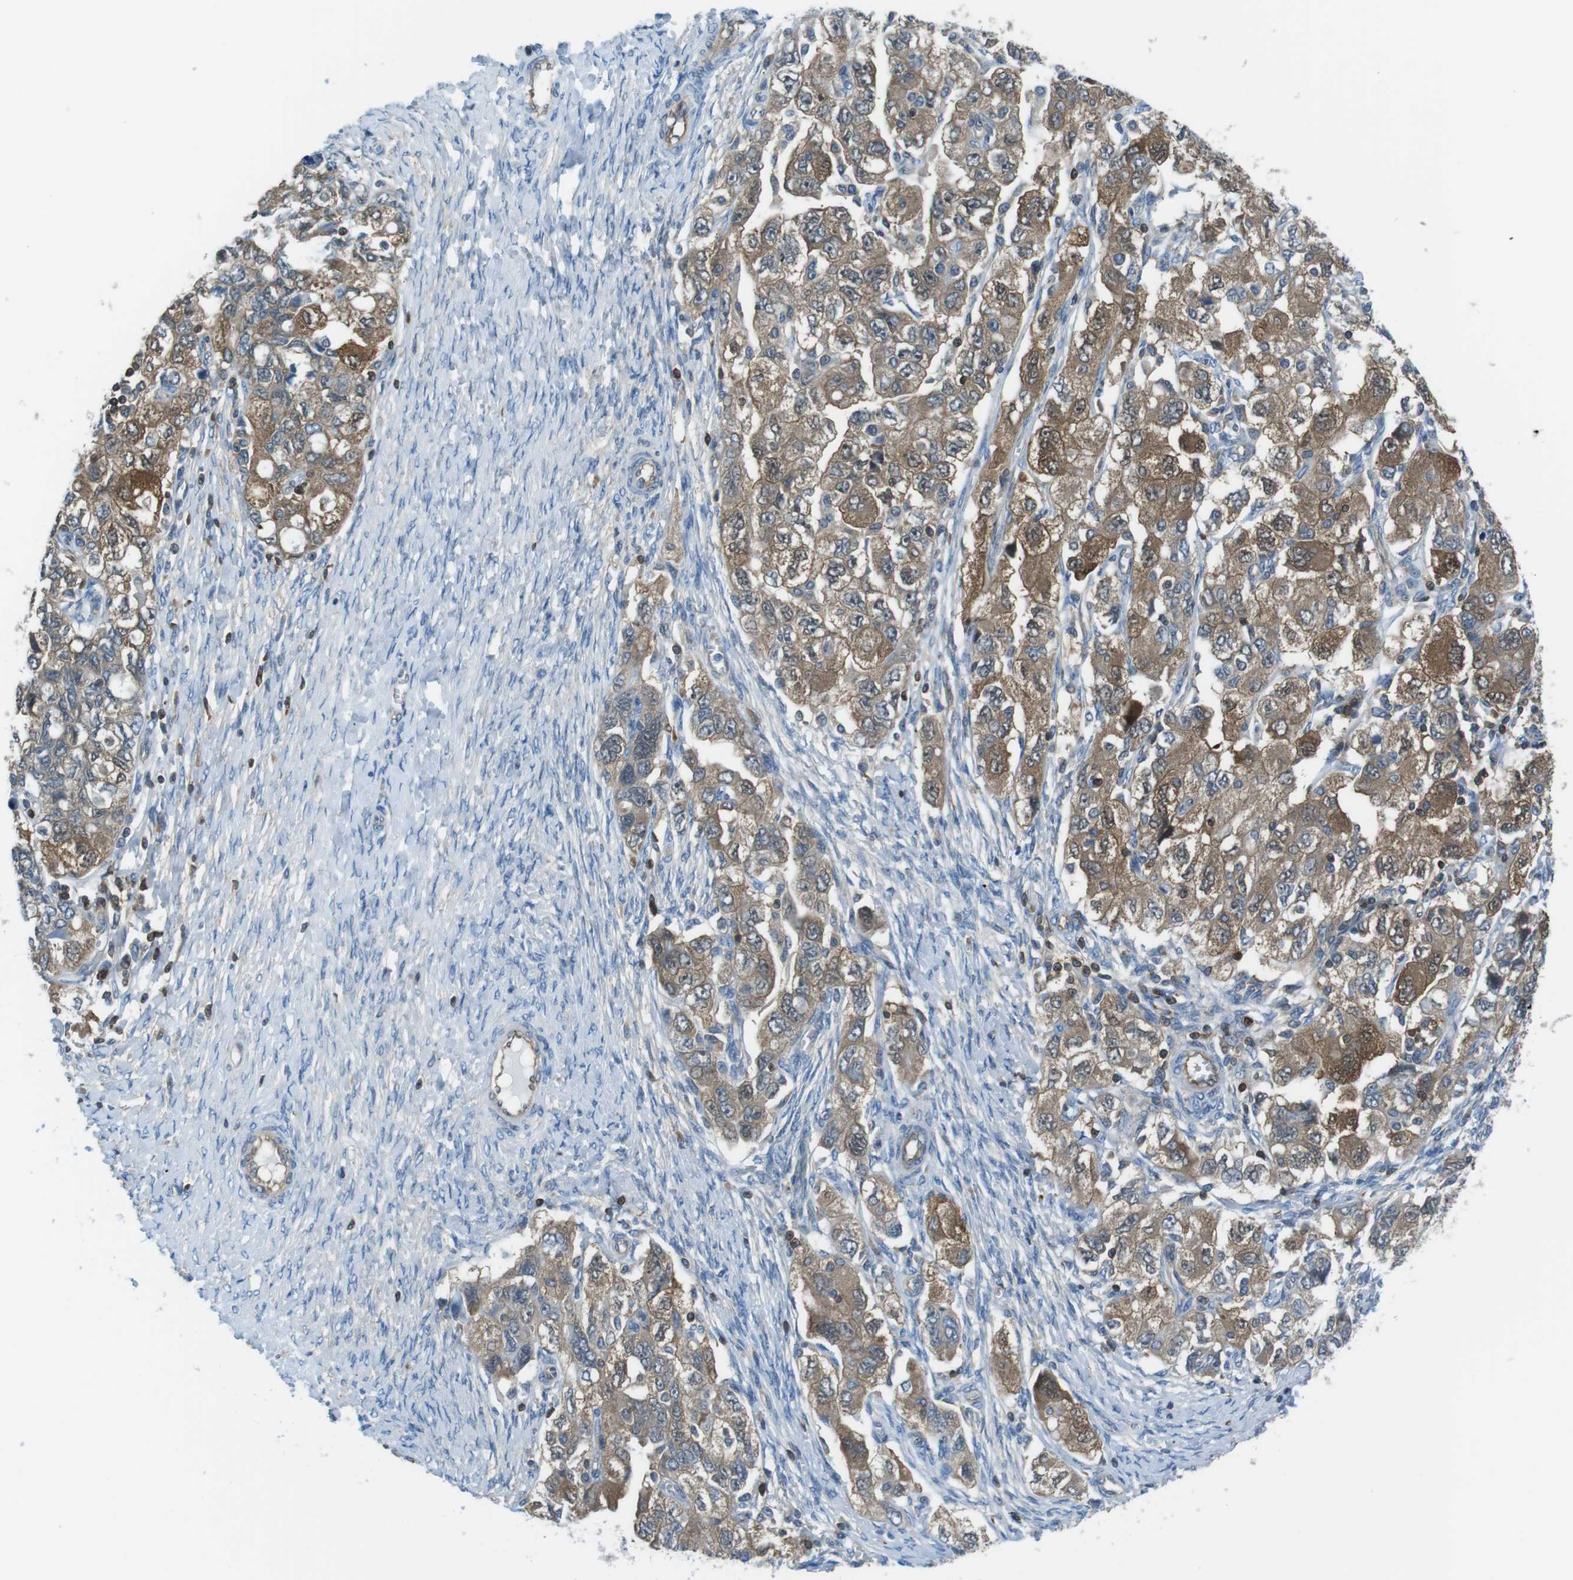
{"staining": {"intensity": "moderate", "quantity": ">75%", "location": "cytoplasmic/membranous"}, "tissue": "ovarian cancer", "cell_type": "Tumor cells", "image_type": "cancer", "snomed": [{"axis": "morphology", "description": "Carcinoma, NOS"}, {"axis": "morphology", "description": "Cystadenocarcinoma, serous, NOS"}, {"axis": "topography", "description": "Ovary"}], "caption": "Immunohistochemical staining of human ovarian cancer (carcinoma) exhibits moderate cytoplasmic/membranous protein expression in about >75% of tumor cells. (DAB (3,3'-diaminobenzidine) IHC with brightfield microscopy, high magnification).", "gene": "TES", "patient": {"sex": "female", "age": 69}}